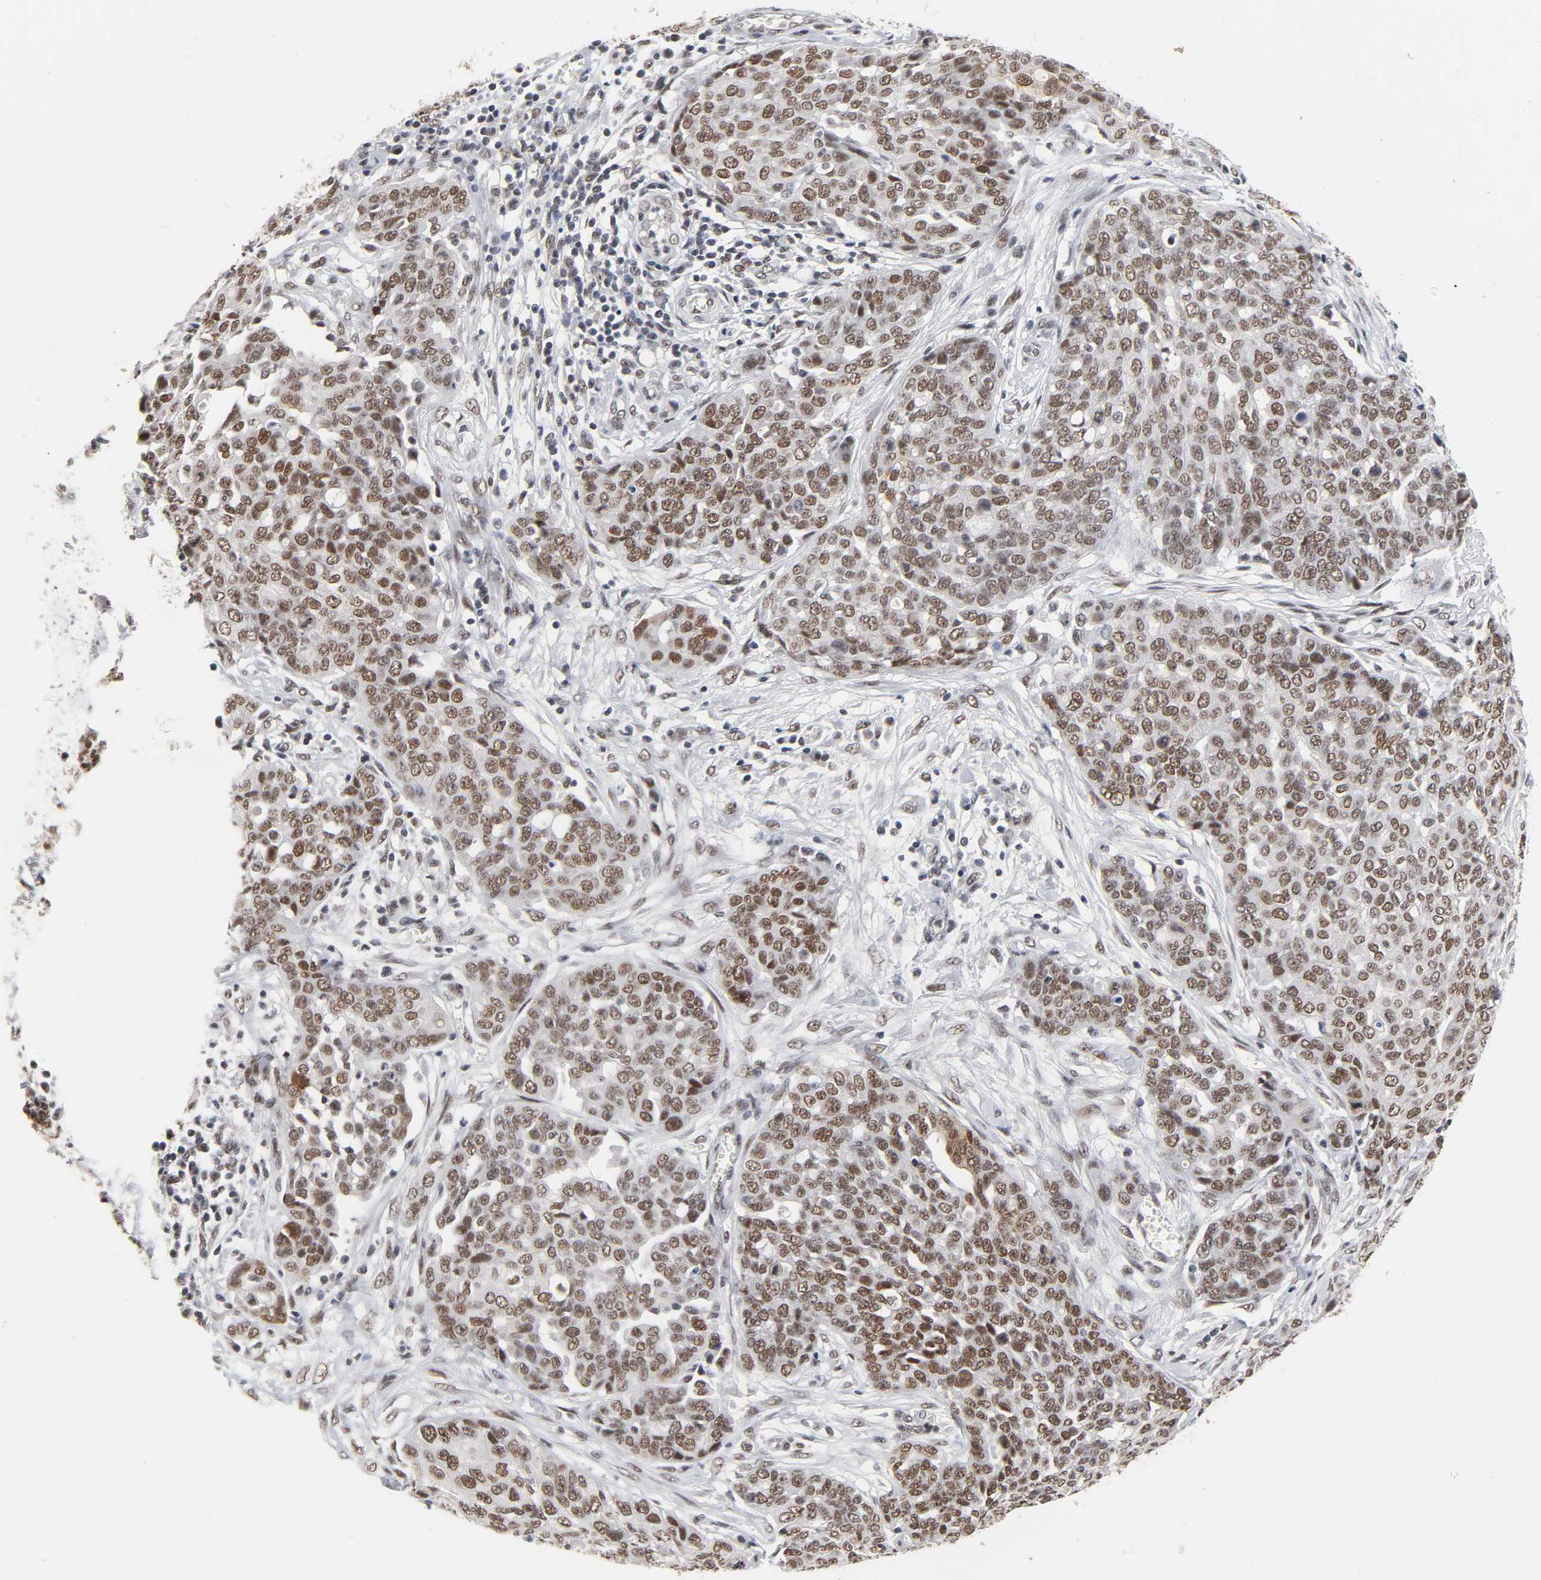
{"staining": {"intensity": "weak", "quantity": ">75%", "location": "nuclear"}, "tissue": "ovarian cancer", "cell_type": "Tumor cells", "image_type": "cancer", "snomed": [{"axis": "morphology", "description": "Cystadenocarcinoma, serous, NOS"}, {"axis": "topography", "description": "Soft tissue"}, {"axis": "topography", "description": "Ovary"}], "caption": "This is a photomicrograph of immunohistochemistry staining of serous cystadenocarcinoma (ovarian), which shows weak positivity in the nuclear of tumor cells.", "gene": "TRIM33", "patient": {"sex": "female", "age": 57}}